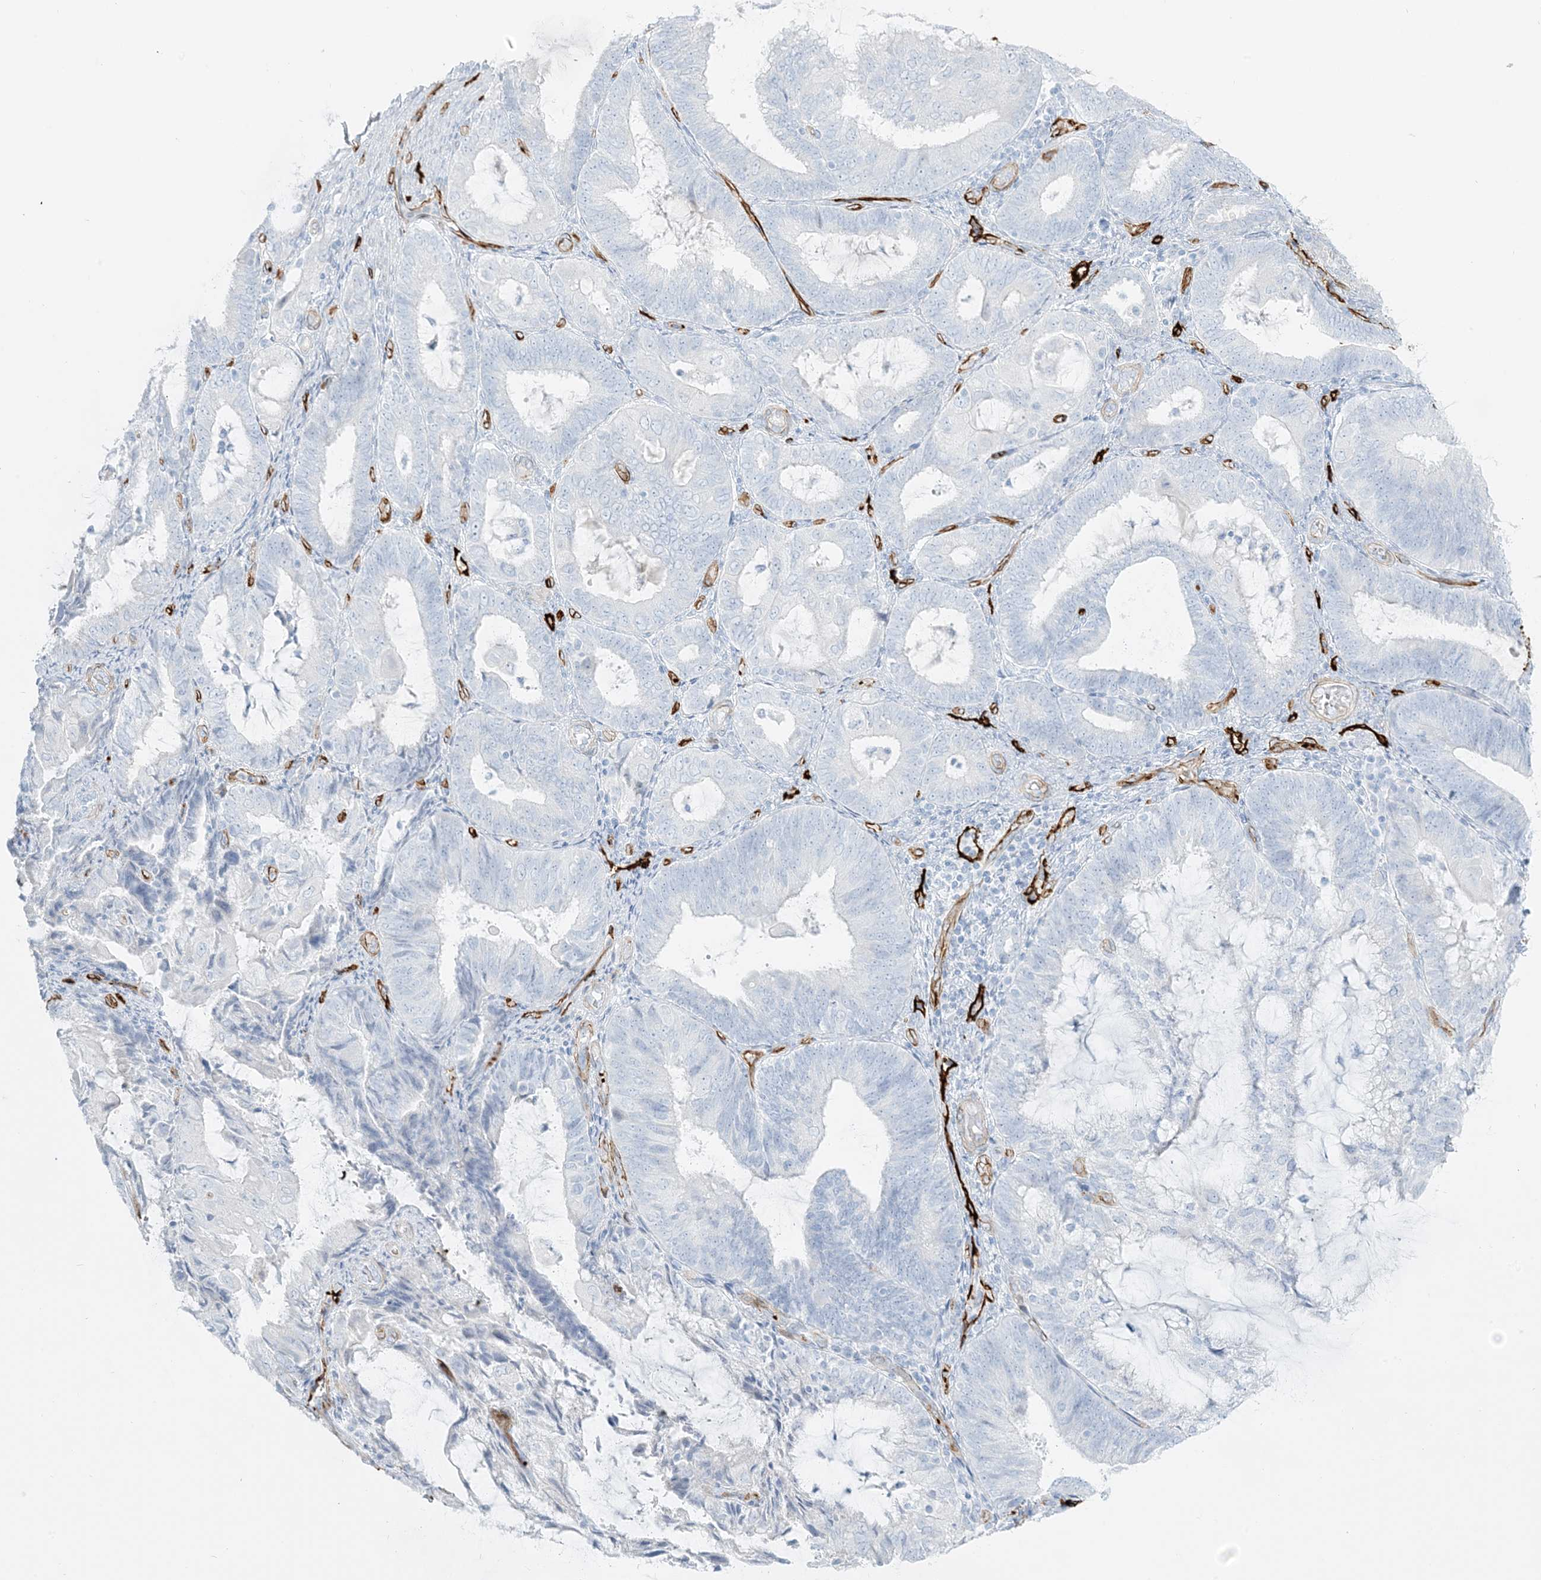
{"staining": {"intensity": "negative", "quantity": "none", "location": "none"}, "tissue": "endometrial cancer", "cell_type": "Tumor cells", "image_type": "cancer", "snomed": [{"axis": "morphology", "description": "Adenocarcinoma, NOS"}, {"axis": "topography", "description": "Endometrium"}], "caption": "The micrograph shows no significant expression in tumor cells of endometrial cancer (adenocarcinoma).", "gene": "EPS8L3", "patient": {"sex": "female", "age": 81}}